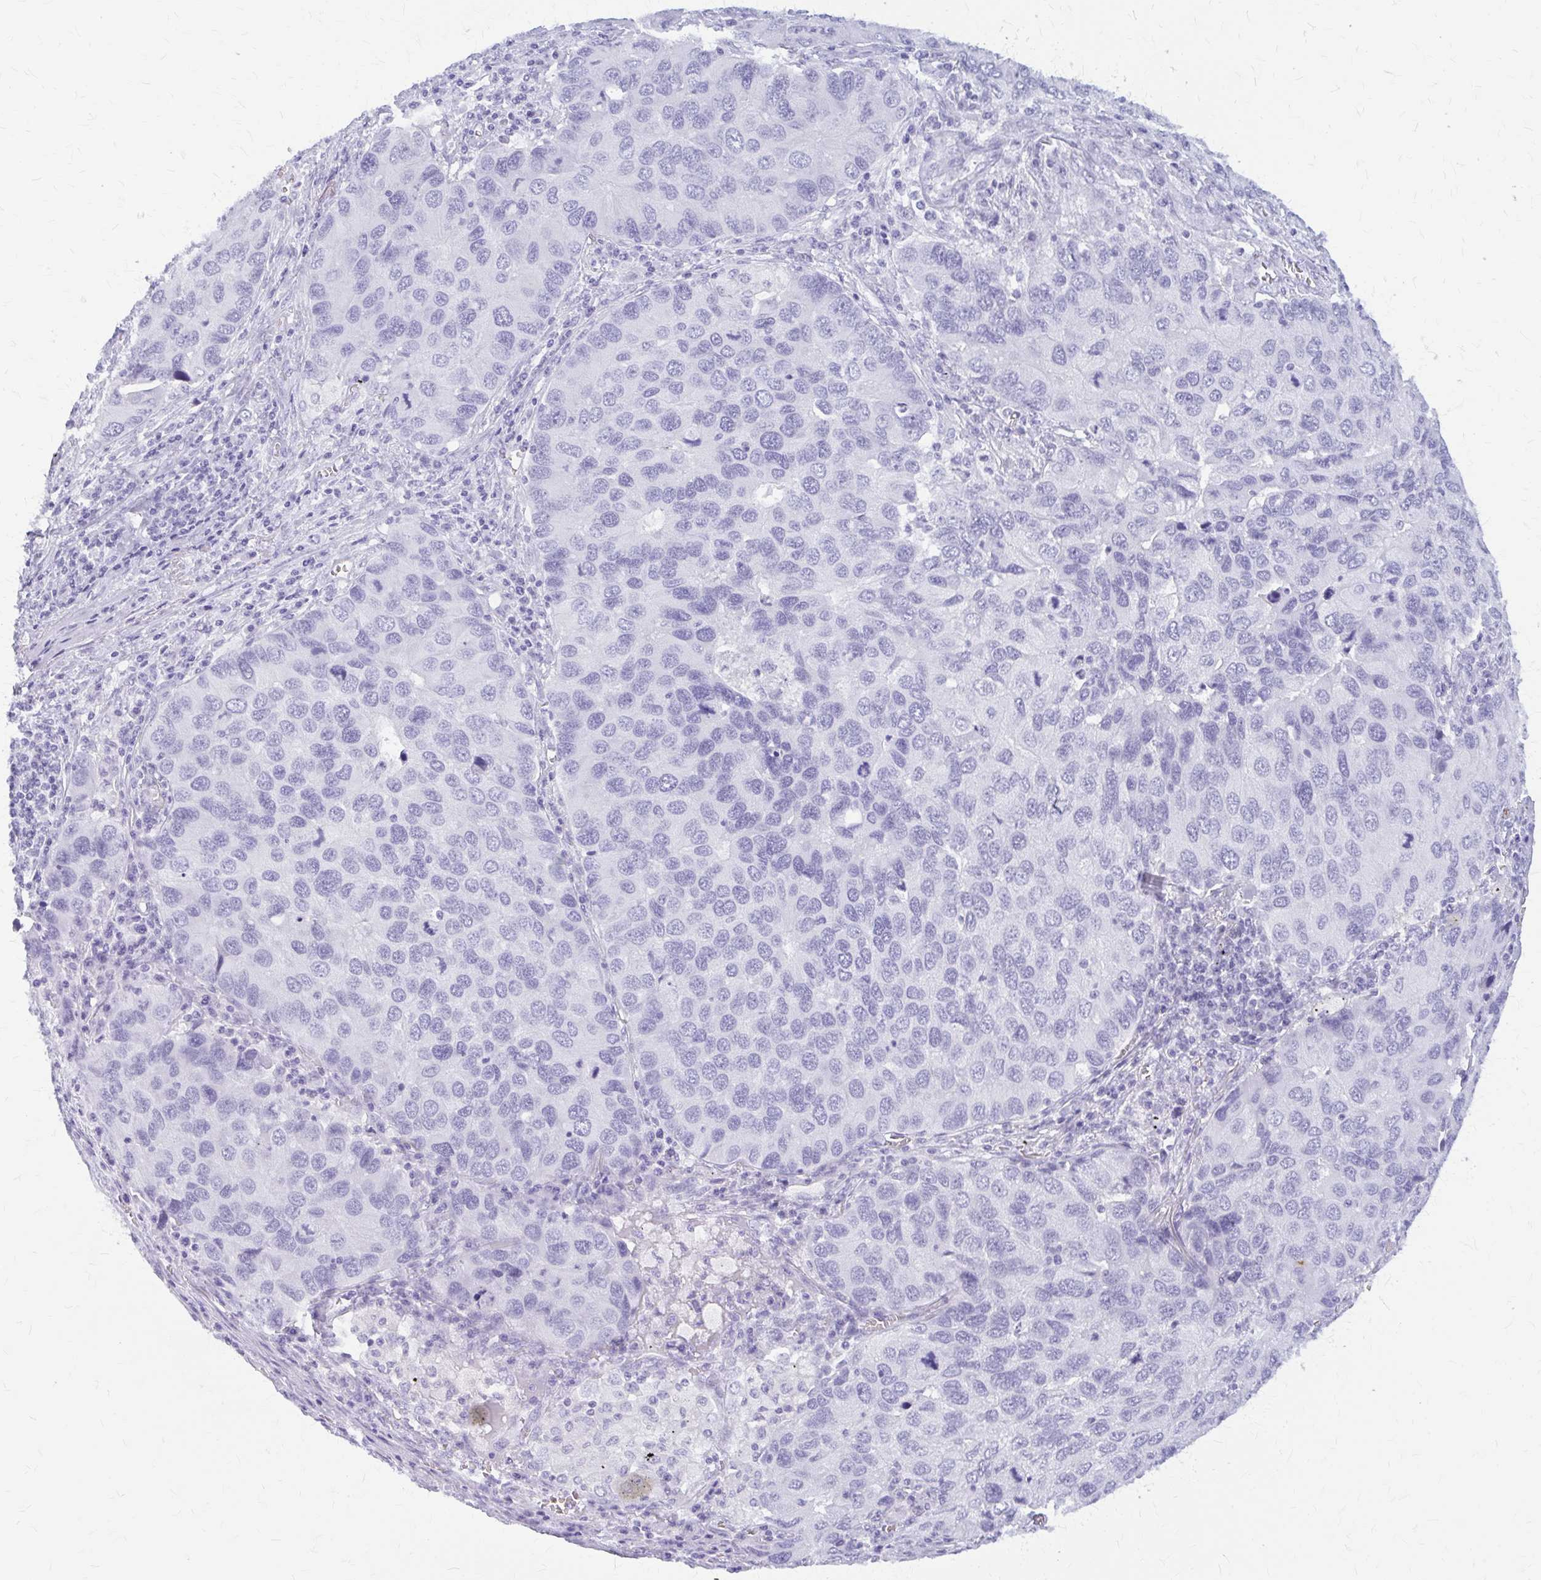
{"staining": {"intensity": "negative", "quantity": "none", "location": "none"}, "tissue": "lung cancer", "cell_type": "Tumor cells", "image_type": "cancer", "snomed": [{"axis": "morphology", "description": "Aneuploidy"}, {"axis": "morphology", "description": "Adenocarcinoma, NOS"}, {"axis": "topography", "description": "Lymph node"}, {"axis": "topography", "description": "Lung"}], "caption": "The micrograph reveals no significant expression in tumor cells of lung adenocarcinoma.", "gene": "KLHDC7A", "patient": {"sex": "female", "age": 74}}